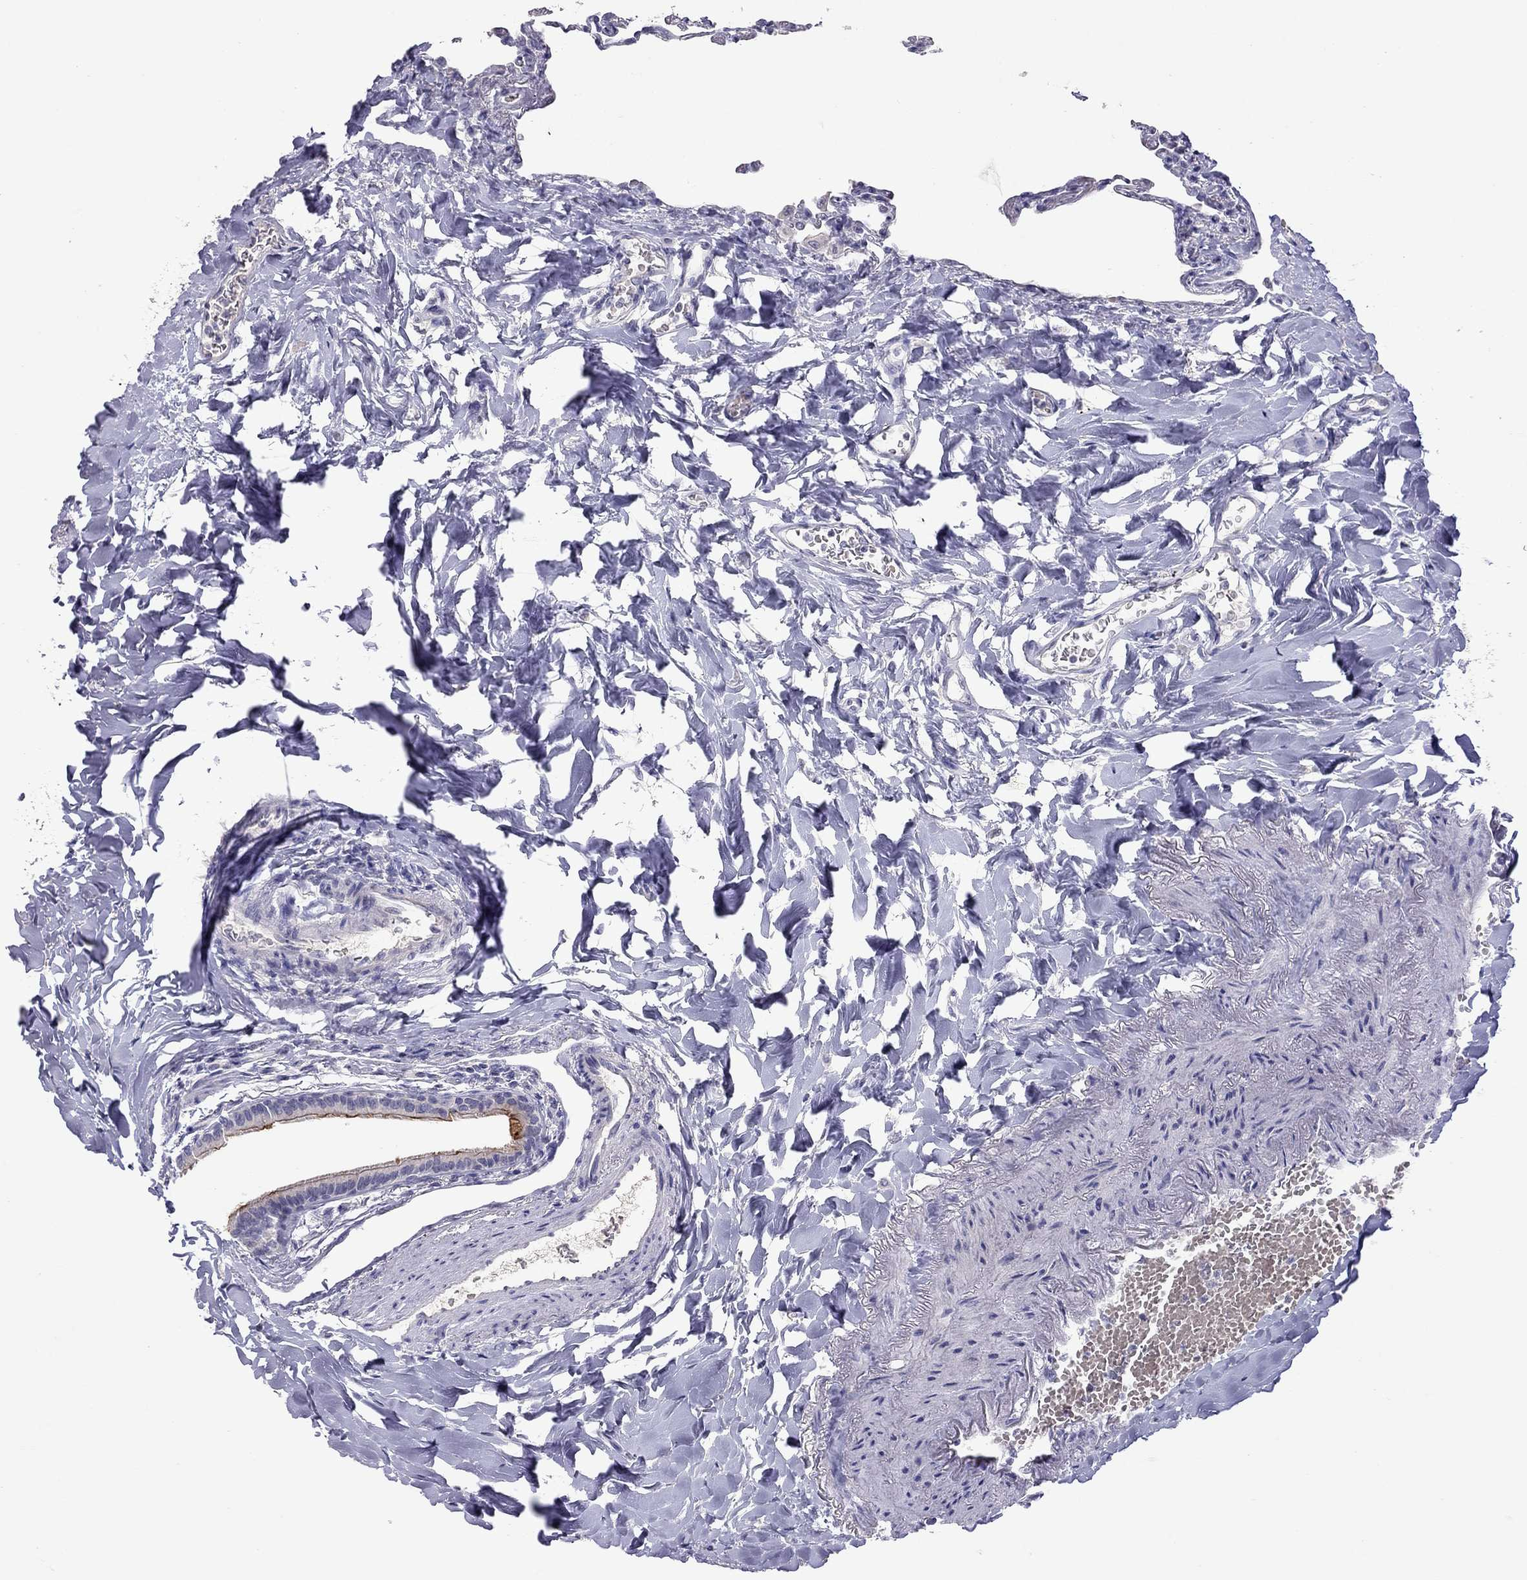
{"staining": {"intensity": "negative", "quantity": "none", "location": "none"}, "tissue": "lung", "cell_type": "Alveolar cells", "image_type": "normal", "snomed": [{"axis": "morphology", "description": "Normal tissue, NOS"}, {"axis": "topography", "description": "Lung"}], "caption": "High power microscopy histopathology image of an immunohistochemistry micrograph of unremarkable lung, revealing no significant positivity in alveolar cells.", "gene": "MUC16", "patient": {"sex": "female", "age": 57}}